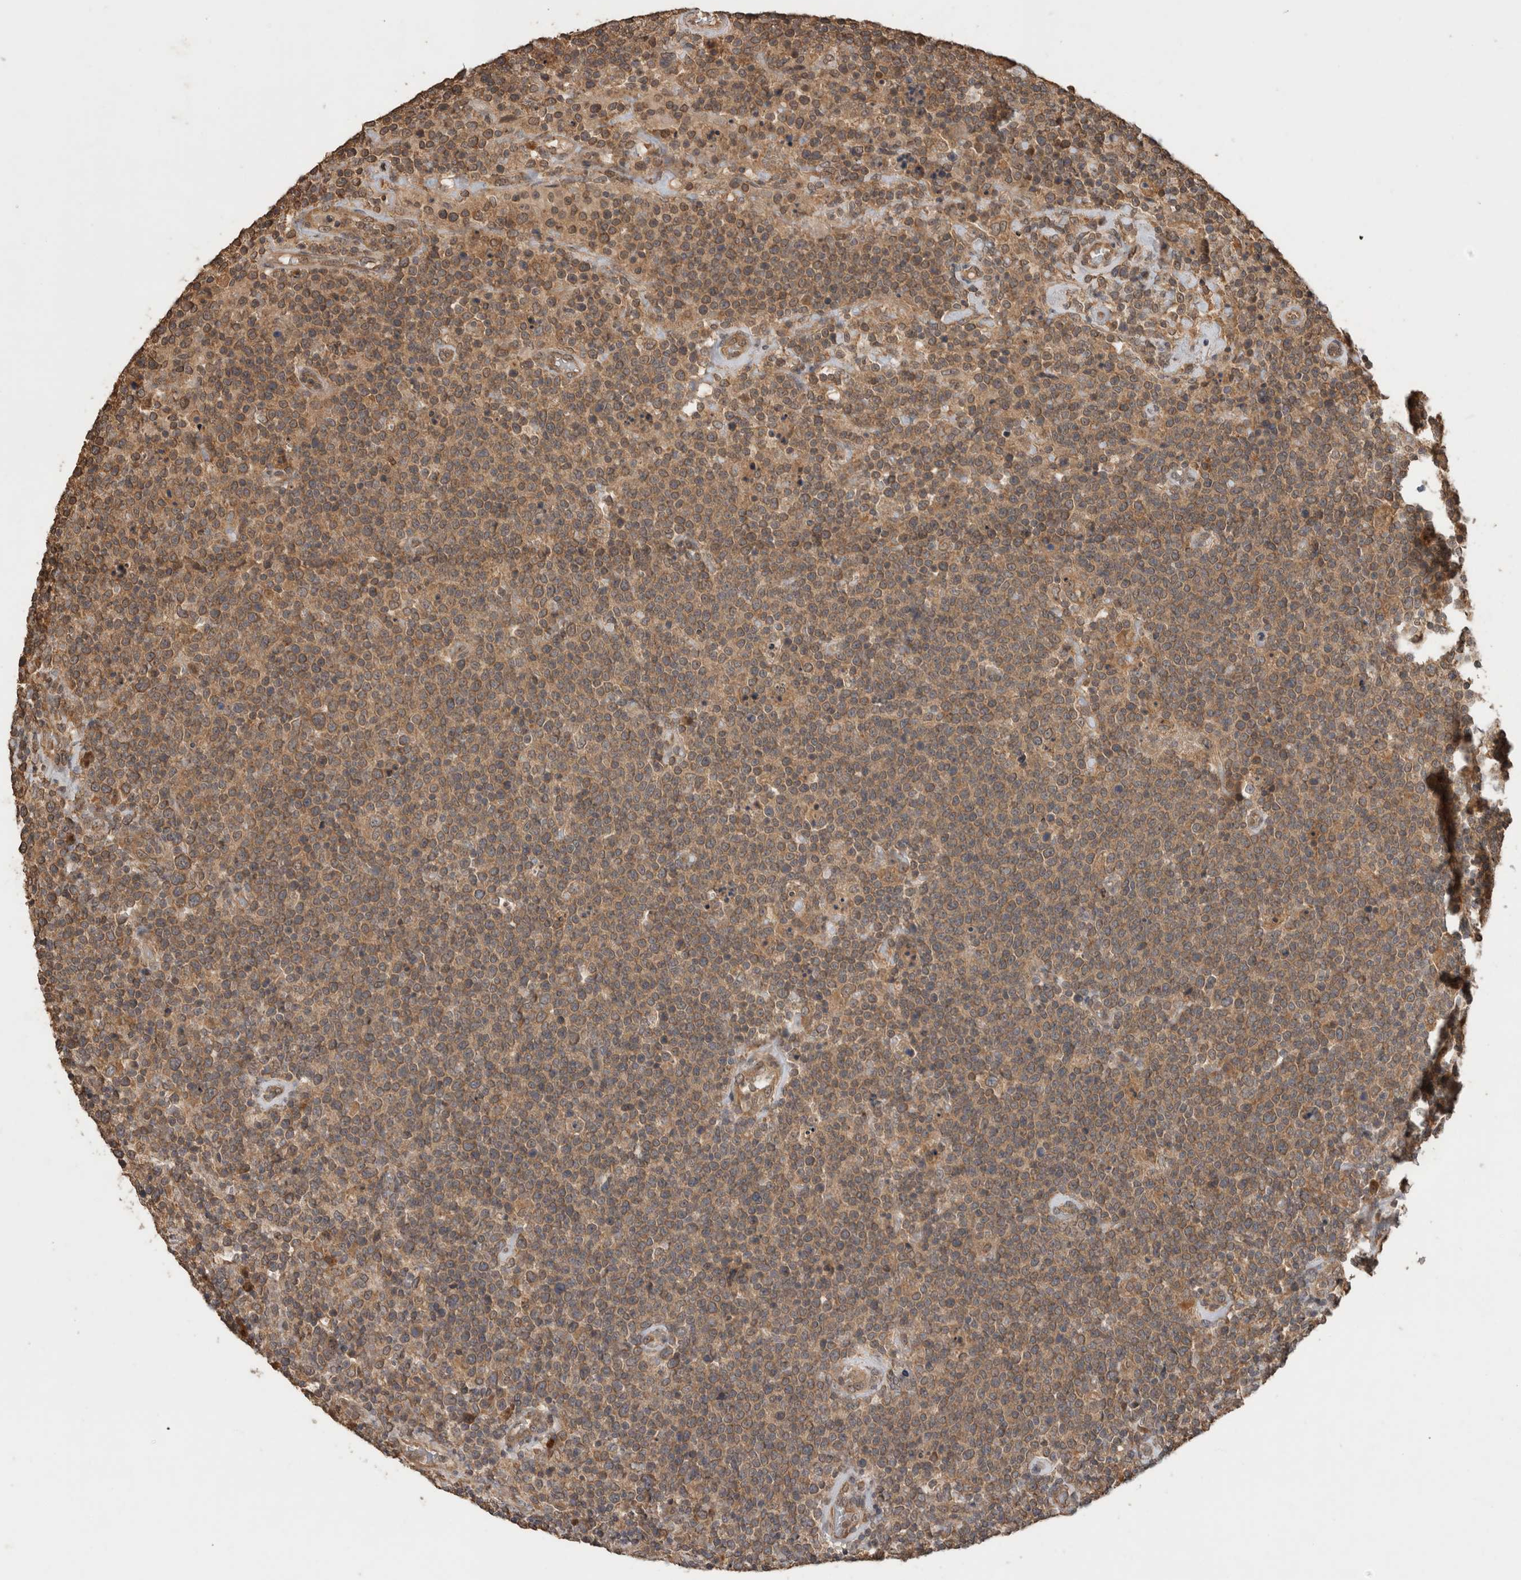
{"staining": {"intensity": "moderate", "quantity": ">75%", "location": "cytoplasmic/membranous"}, "tissue": "lymphoma", "cell_type": "Tumor cells", "image_type": "cancer", "snomed": [{"axis": "morphology", "description": "Malignant lymphoma, non-Hodgkin's type, High grade"}, {"axis": "topography", "description": "Lymph node"}], "caption": "An IHC photomicrograph of neoplastic tissue is shown. Protein staining in brown shows moderate cytoplasmic/membranous positivity in lymphoma within tumor cells. (DAB IHC, brown staining for protein, blue staining for nuclei).", "gene": "OTUD7B", "patient": {"sex": "male", "age": 61}}